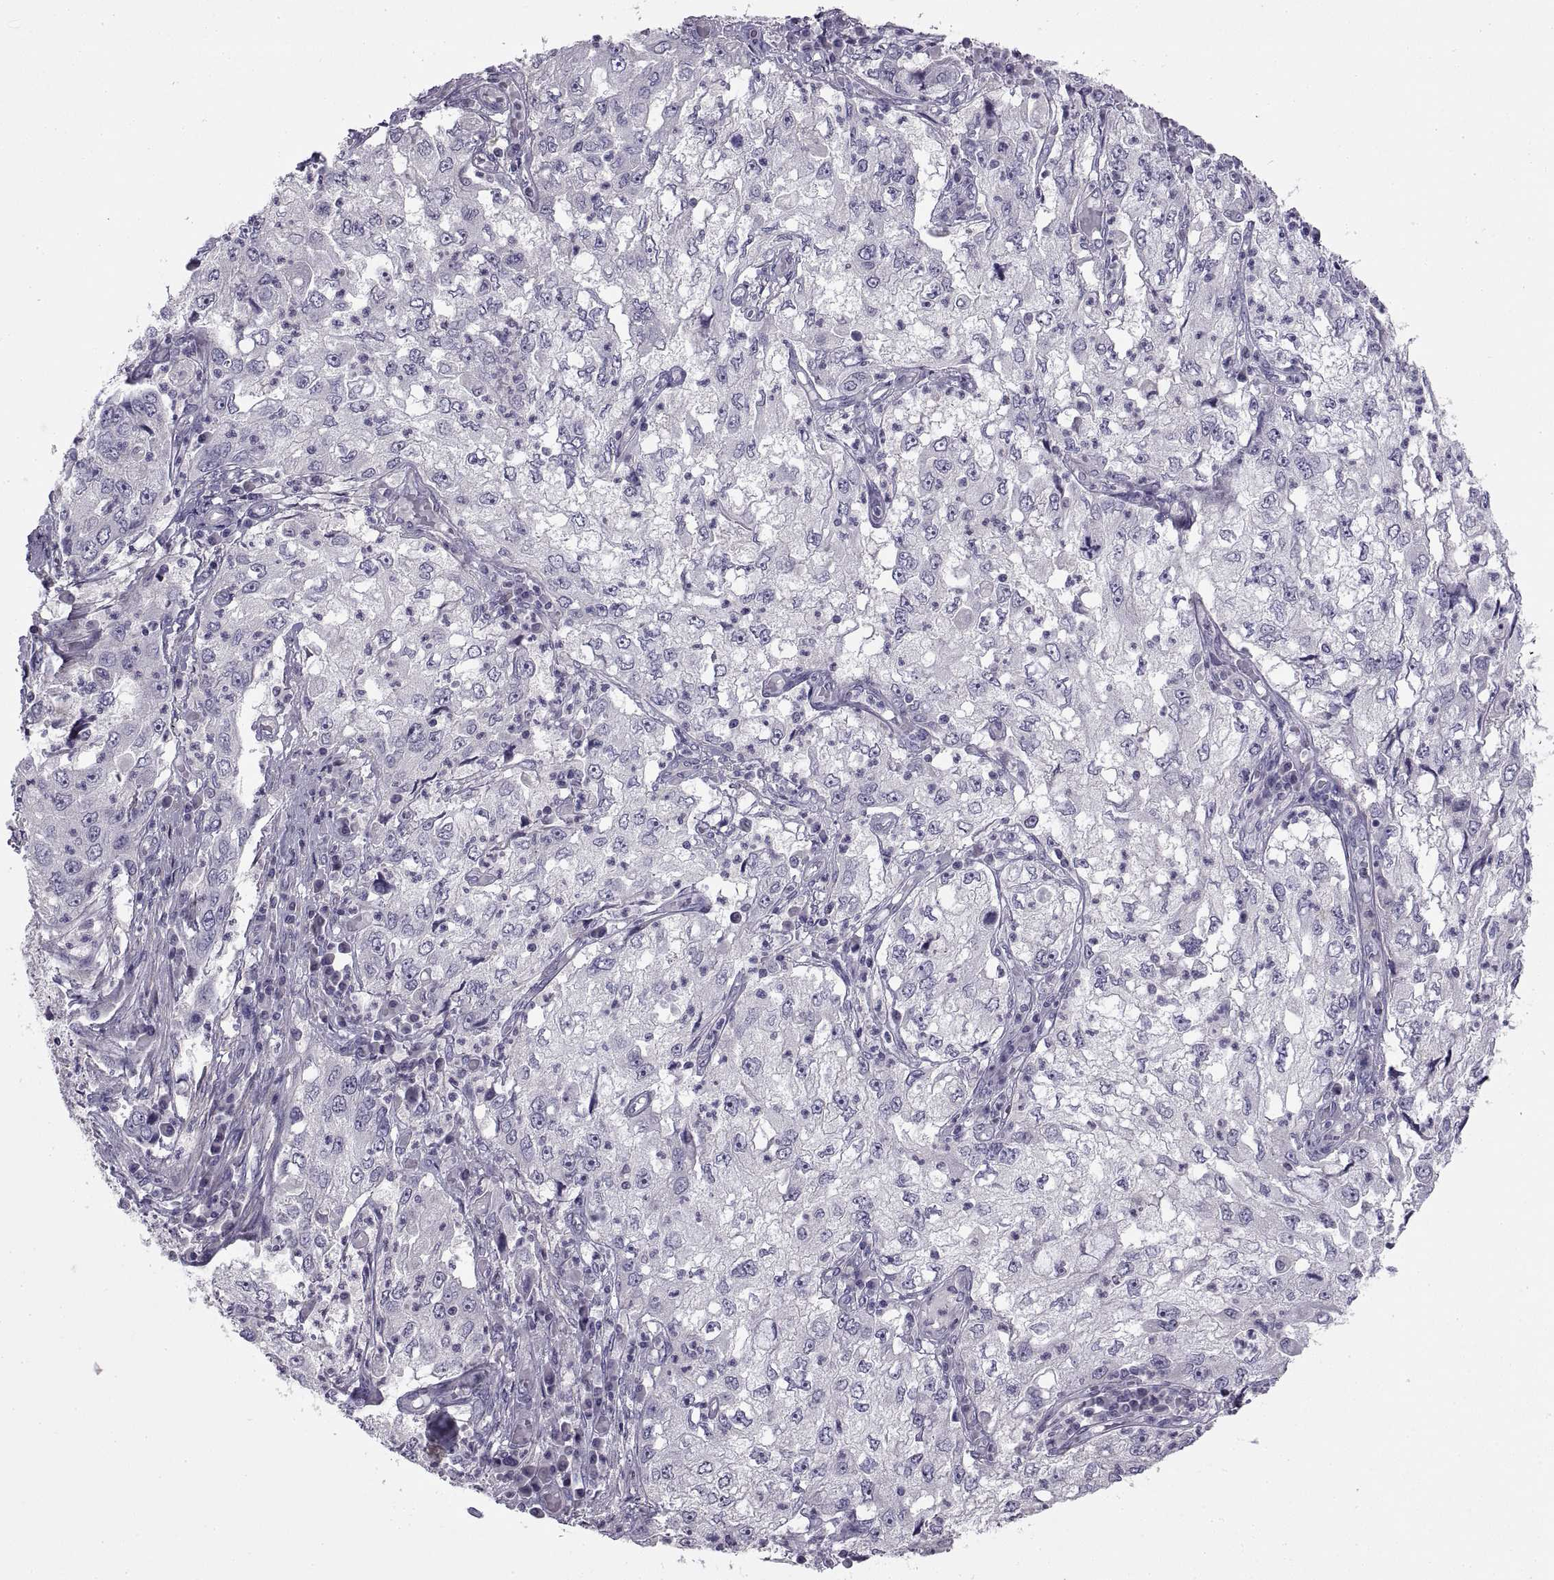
{"staining": {"intensity": "negative", "quantity": "none", "location": "none"}, "tissue": "cervical cancer", "cell_type": "Tumor cells", "image_type": "cancer", "snomed": [{"axis": "morphology", "description": "Squamous cell carcinoma, NOS"}, {"axis": "topography", "description": "Cervix"}], "caption": "Immunohistochemistry of cervical squamous cell carcinoma exhibits no positivity in tumor cells.", "gene": "BSPH1", "patient": {"sex": "female", "age": 36}}